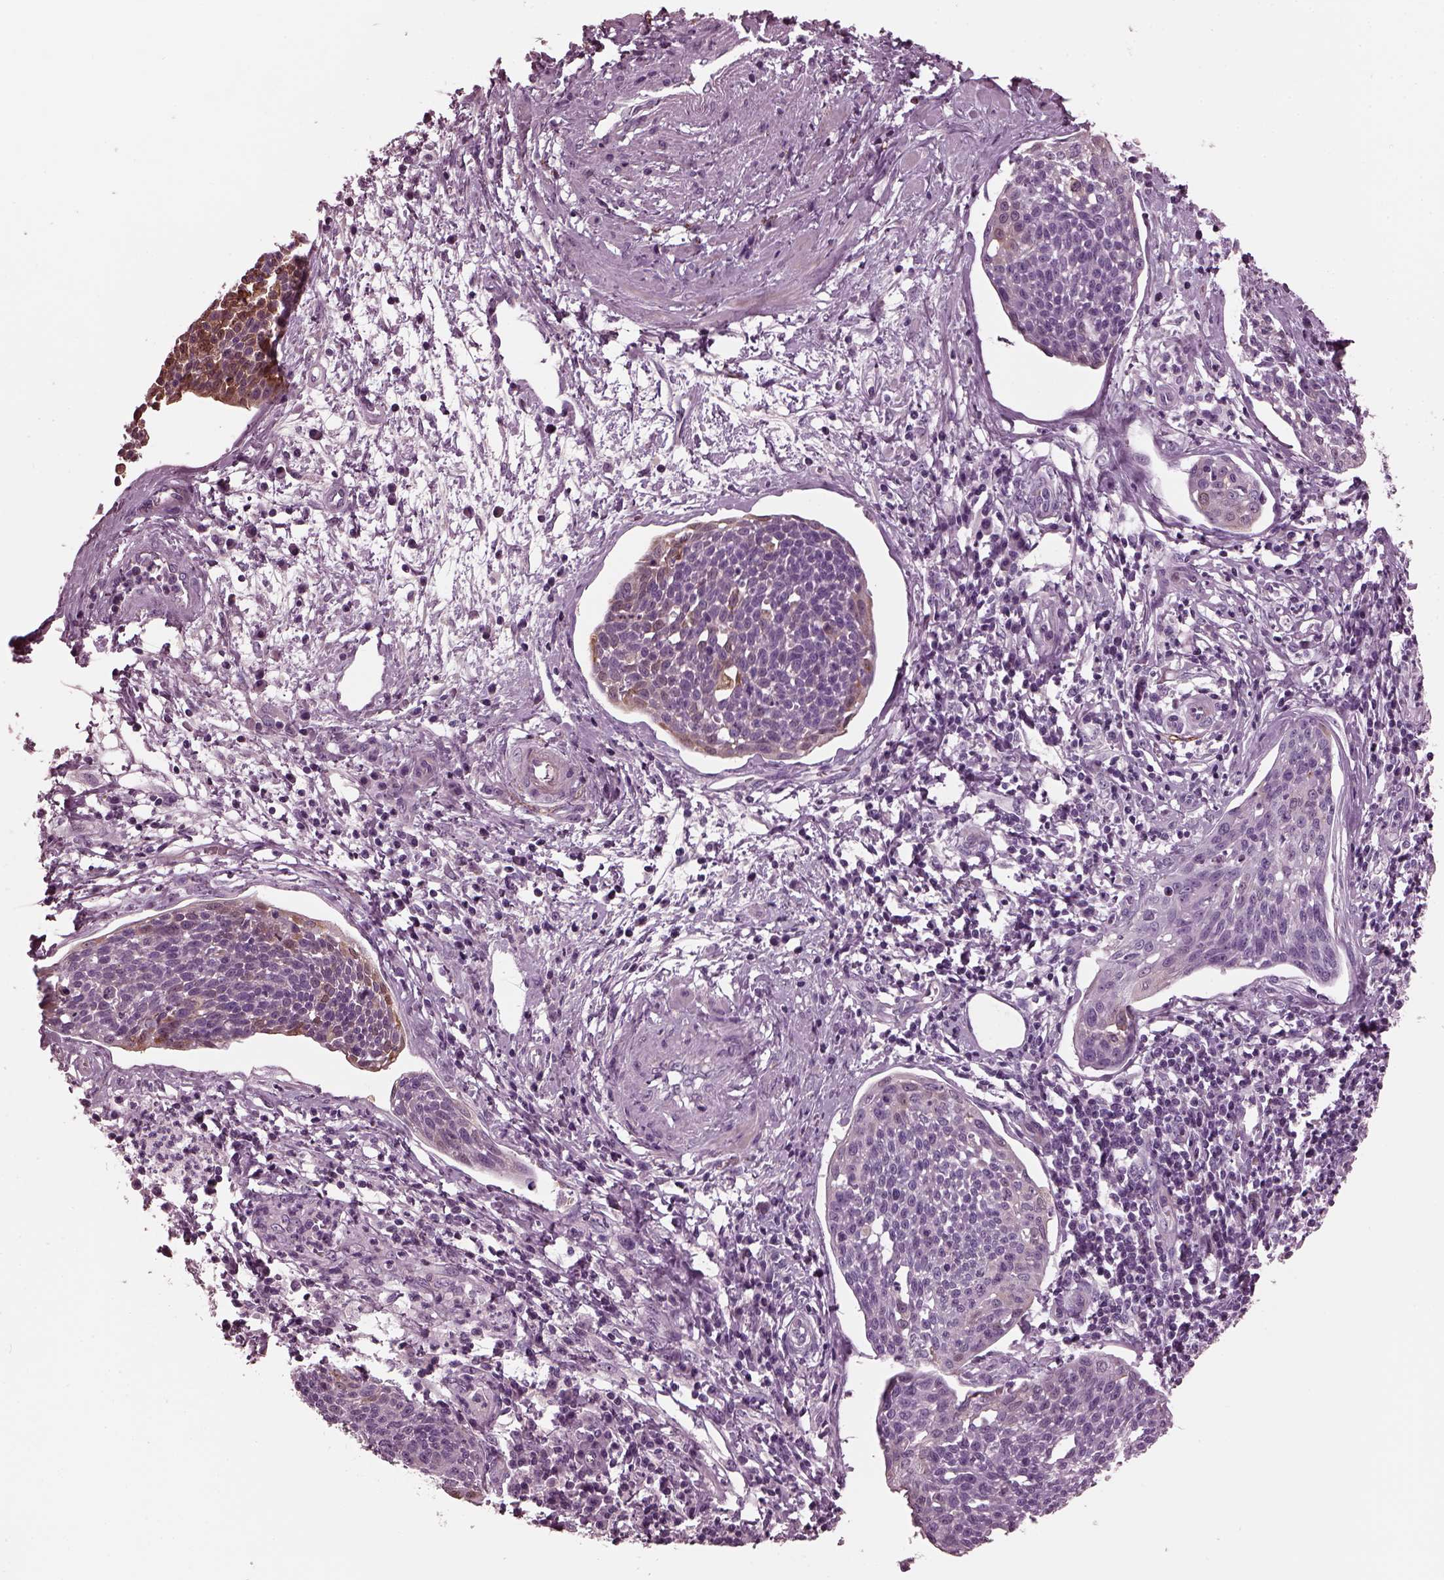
{"staining": {"intensity": "weak", "quantity": "<25%", "location": "cytoplasmic/membranous"}, "tissue": "cervical cancer", "cell_type": "Tumor cells", "image_type": "cancer", "snomed": [{"axis": "morphology", "description": "Squamous cell carcinoma, NOS"}, {"axis": "topography", "description": "Cervix"}], "caption": "Immunohistochemical staining of cervical cancer shows no significant expression in tumor cells.", "gene": "GDF11", "patient": {"sex": "female", "age": 34}}